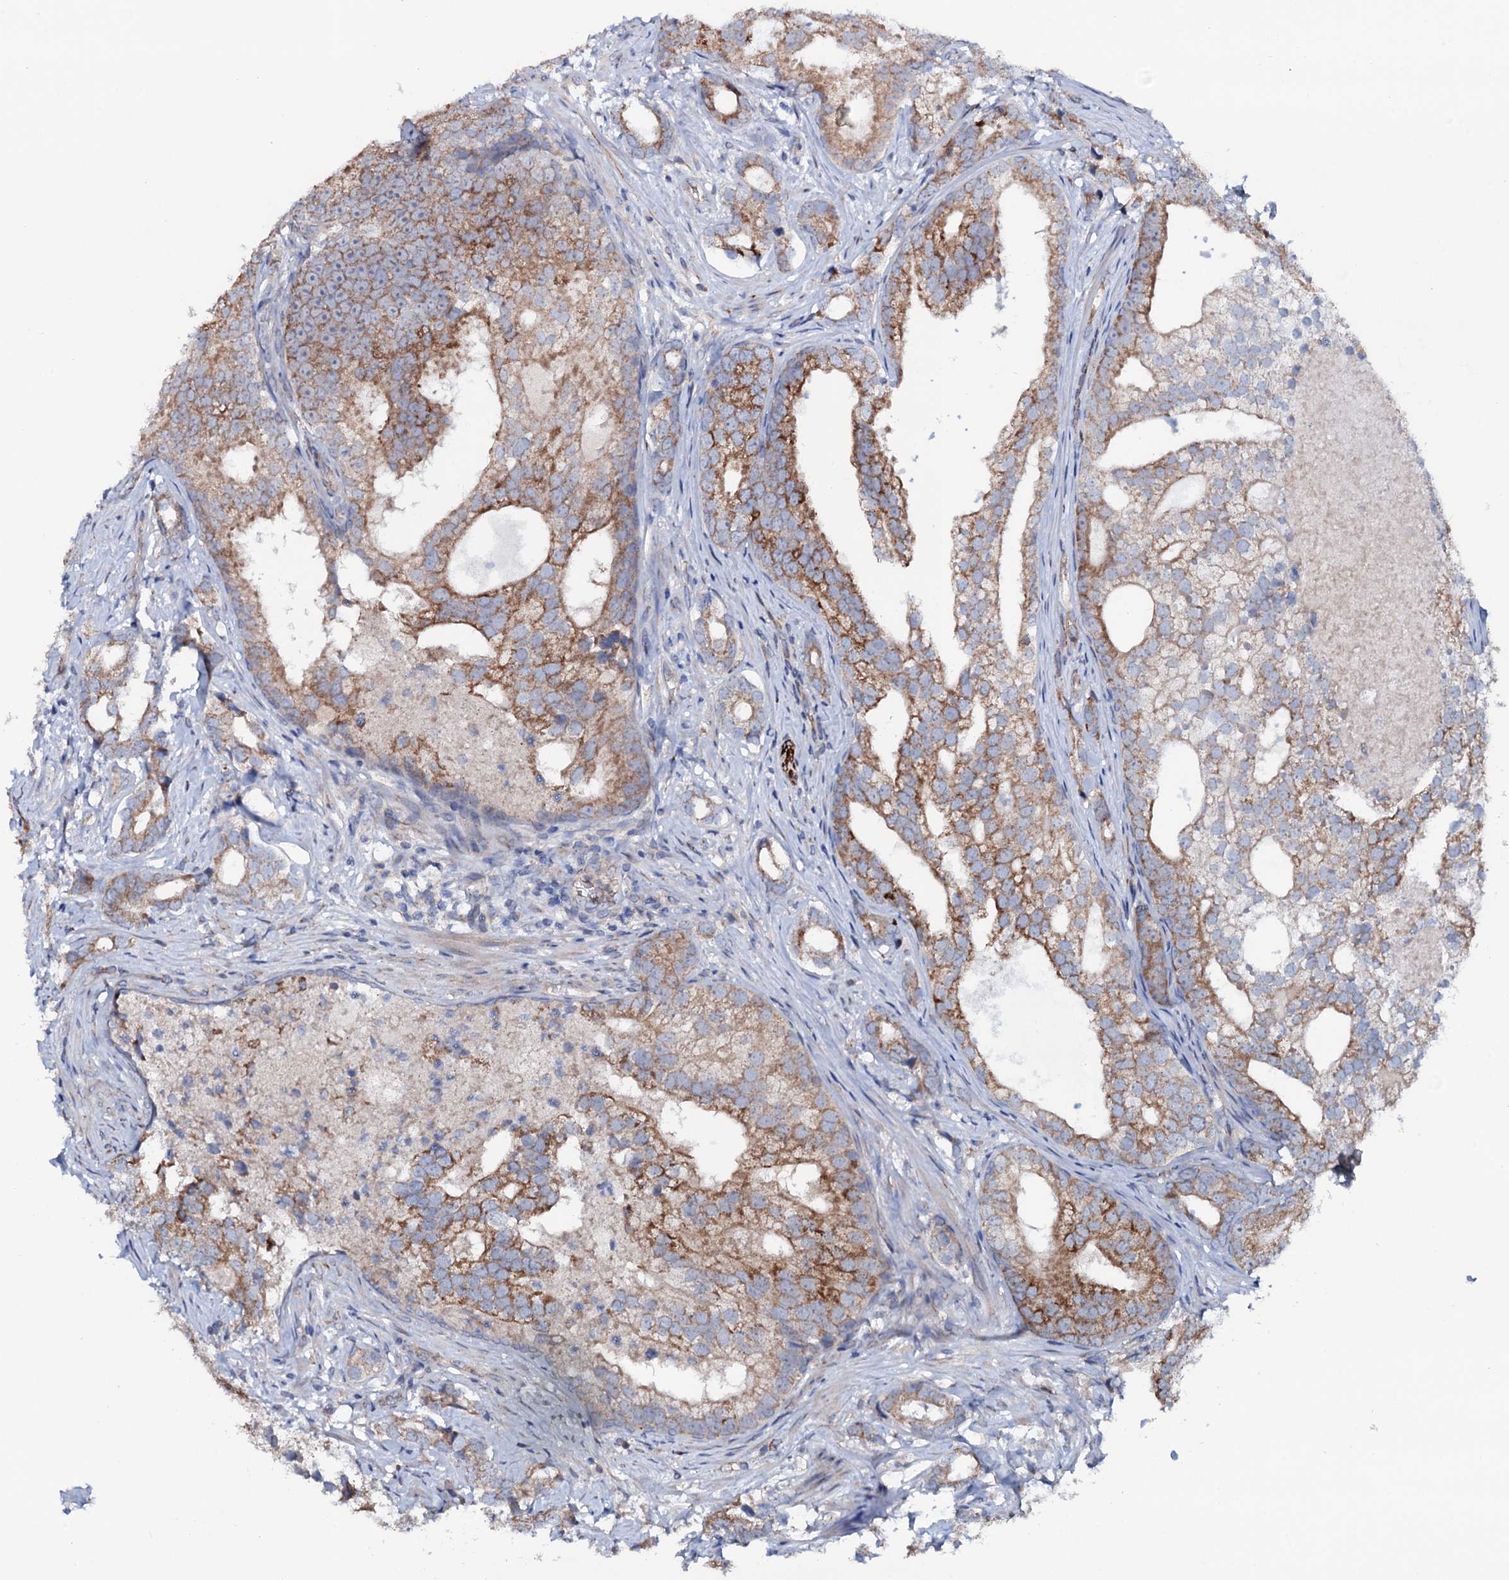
{"staining": {"intensity": "moderate", "quantity": ">75%", "location": "cytoplasmic/membranous"}, "tissue": "prostate cancer", "cell_type": "Tumor cells", "image_type": "cancer", "snomed": [{"axis": "morphology", "description": "Adenocarcinoma, High grade"}, {"axis": "topography", "description": "Prostate"}], "caption": "Immunohistochemistry of prostate cancer demonstrates medium levels of moderate cytoplasmic/membranous expression in about >75% of tumor cells.", "gene": "PPP1R3D", "patient": {"sex": "male", "age": 75}}